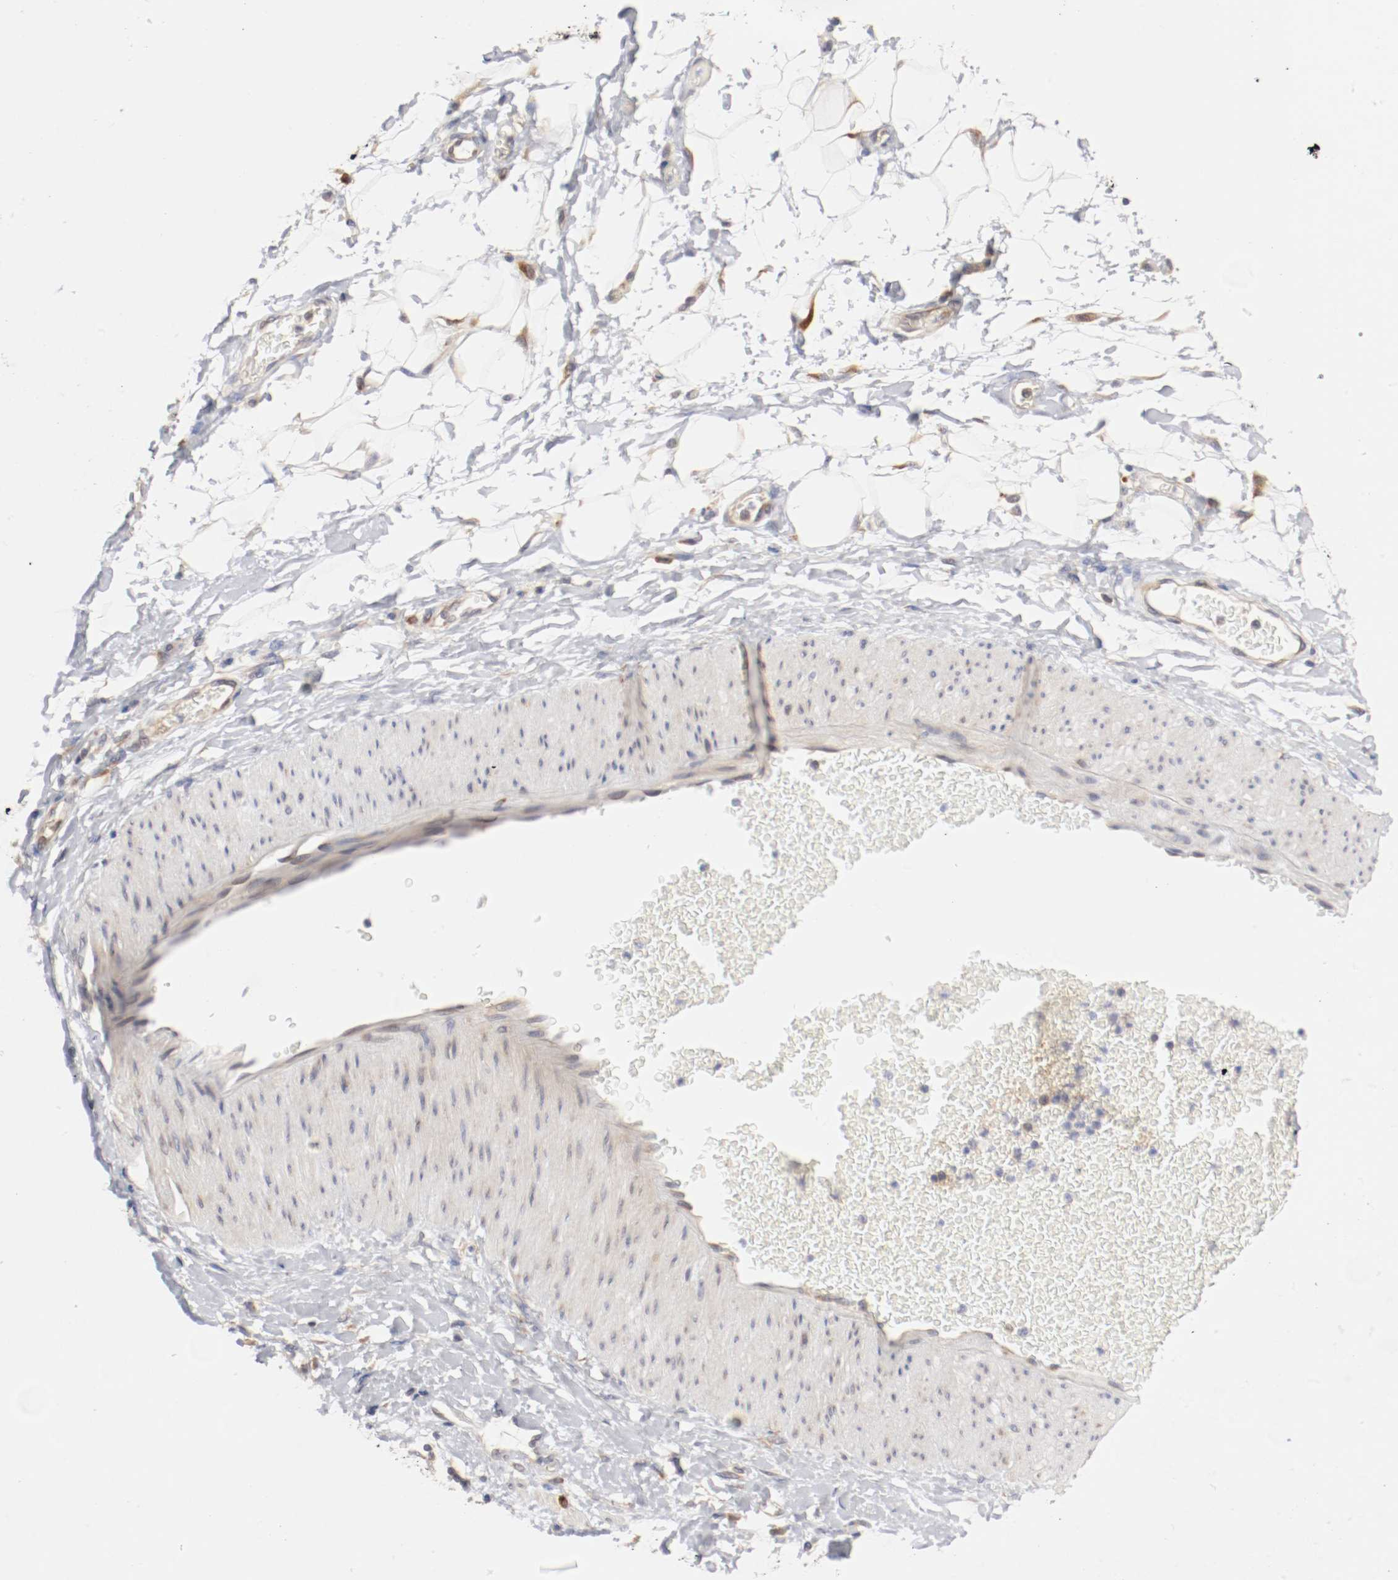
{"staining": {"intensity": "moderate", "quantity": "25%-75%", "location": "cytoplasmic/membranous"}, "tissue": "adipose tissue", "cell_type": "Adipocytes", "image_type": "normal", "snomed": [{"axis": "morphology", "description": "Normal tissue, NOS"}, {"axis": "morphology", "description": "Urothelial carcinoma, High grade"}, {"axis": "topography", "description": "Vascular tissue"}, {"axis": "topography", "description": "Urinary bladder"}], "caption": "Adipocytes display medium levels of moderate cytoplasmic/membranous positivity in about 25%-75% of cells in unremarkable human adipose tissue. The staining is performed using DAB brown chromogen to label protein expression. The nuclei are counter-stained blue using hematoxylin.", "gene": "FKBP3", "patient": {"sex": "female", "age": 56}}